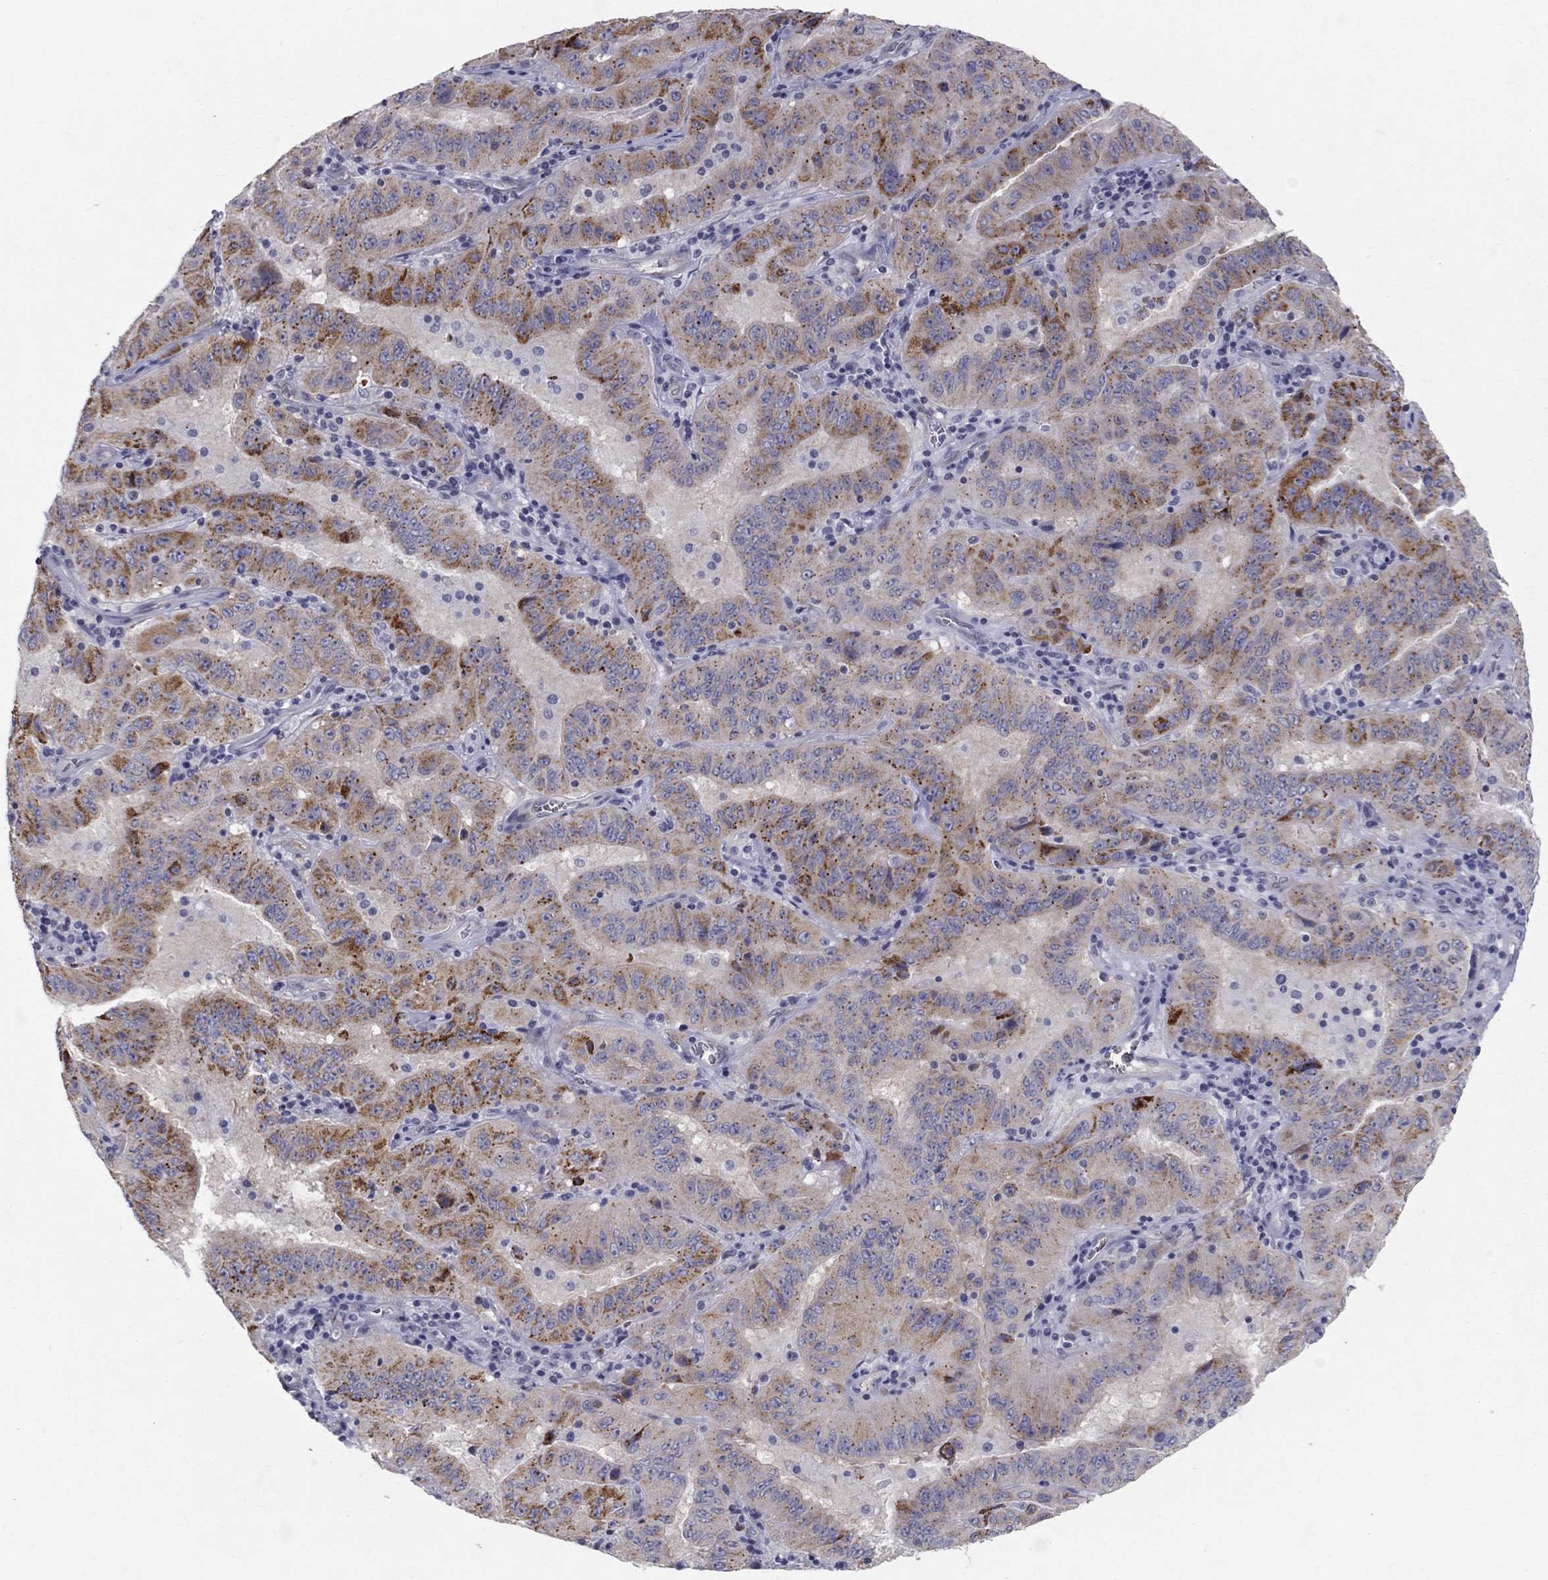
{"staining": {"intensity": "strong", "quantity": "<25%", "location": "cytoplasmic/membranous"}, "tissue": "pancreatic cancer", "cell_type": "Tumor cells", "image_type": "cancer", "snomed": [{"axis": "morphology", "description": "Adenocarcinoma, NOS"}, {"axis": "topography", "description": "Pancreas"}], "caption": "The histopathology image shows staining of pancreatic cancer (adenocarcinoma), revealing strong cytoplasmic/membranous protein expression (brown color) within tumor cells.", "gene": "CLIC6", "patient": {"sex": "male", "age": 63}}